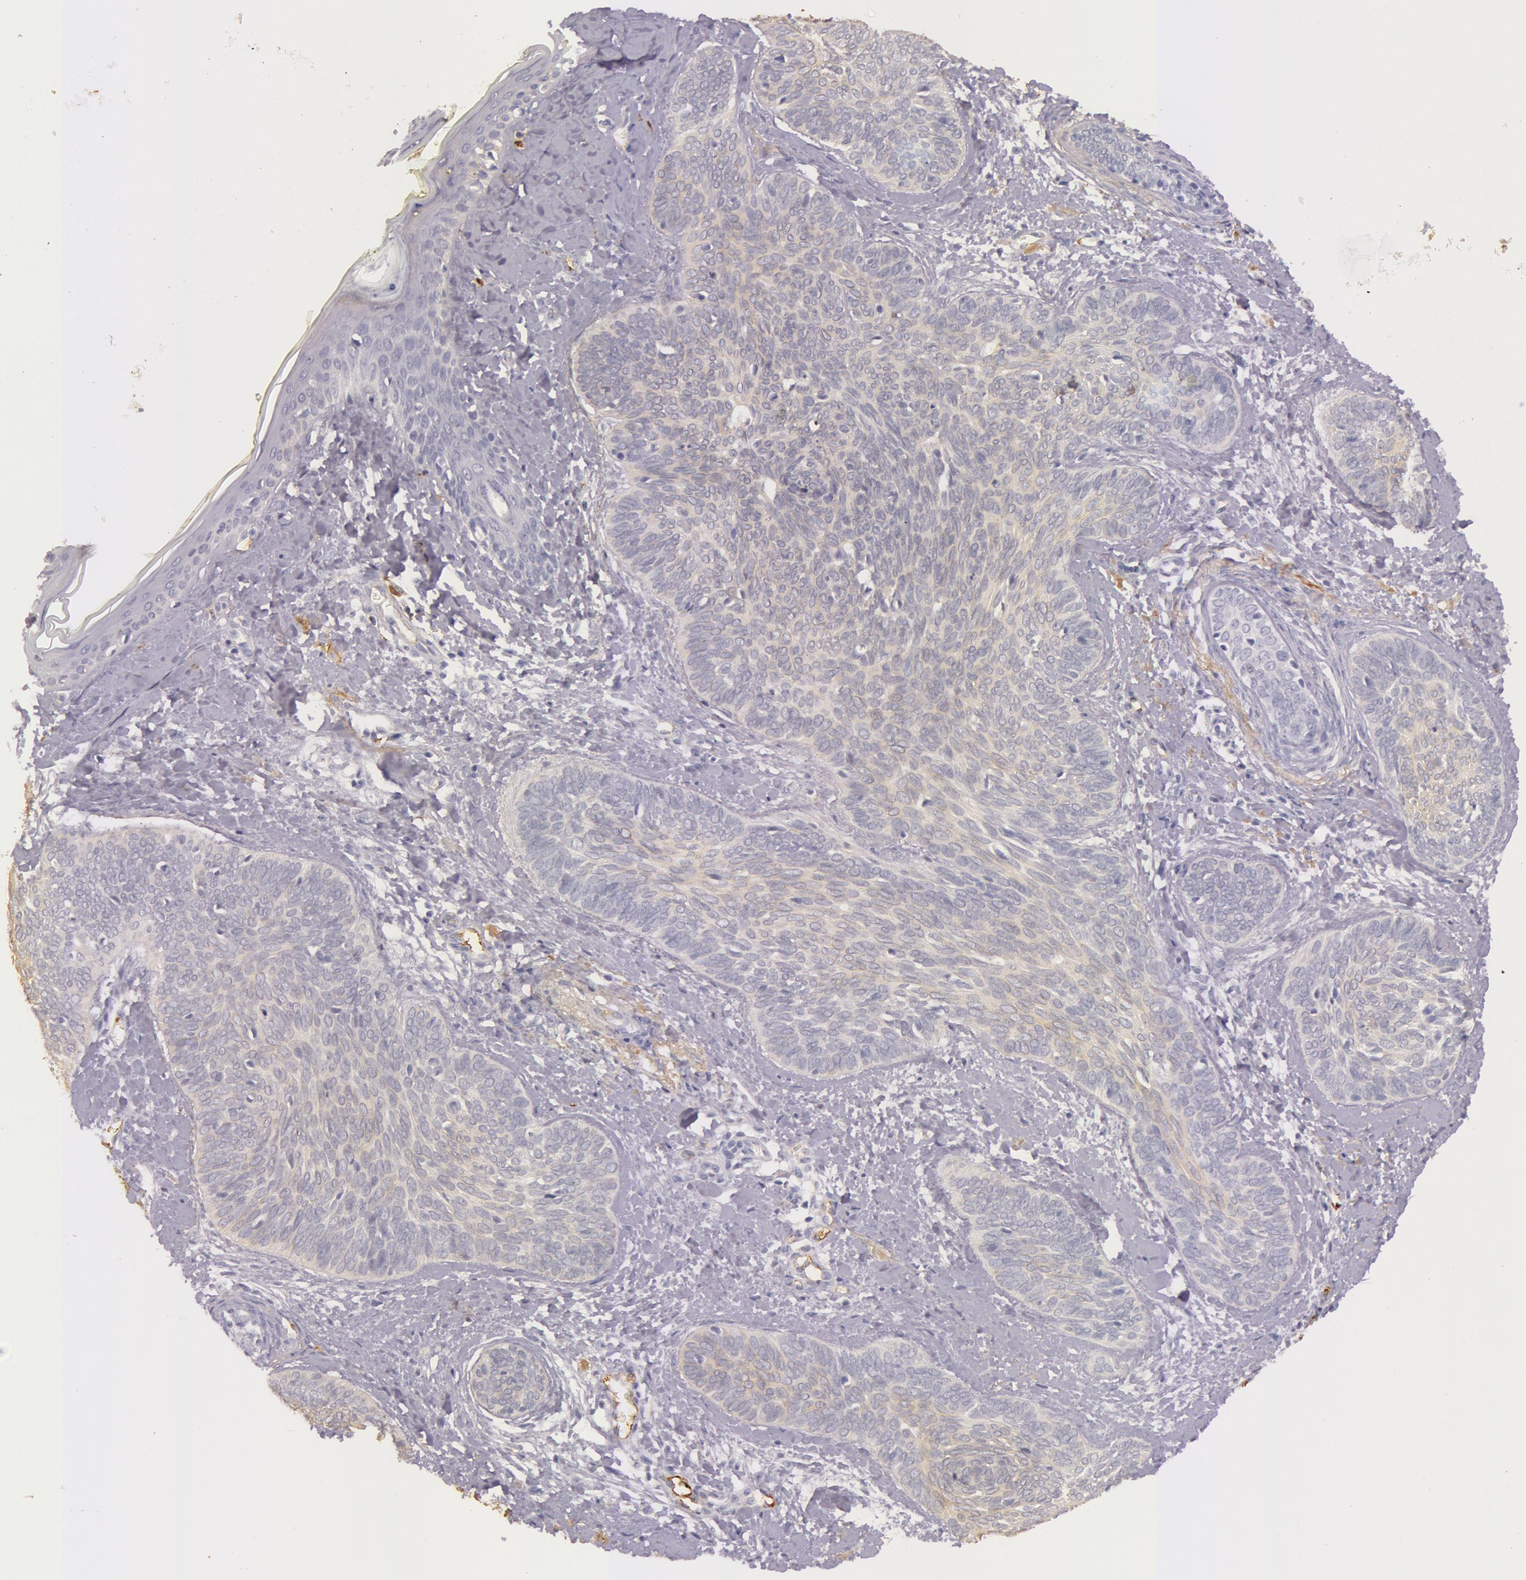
{"staining": {"intensity": "weak", "quantity": "25%-75%", "location": "cytoplasmic/membranous"}, "tissue": "skin cancer", "cell_type": "Tumor cells", "image_type": "cancer", "snomed": [{"axis": "morphology", "description": "Basal cell carcinoma"}, {"axis": "topography", "description": "Skin"}], "caption": "Skin basal cell carcinoma stained with a brown dye reveals weak cytoplasmic/membranous positive expression in approximately 25%-75% of tumor cells.", "gene": "C4BPA", "patient": {"sex": "female", "age": 81}}